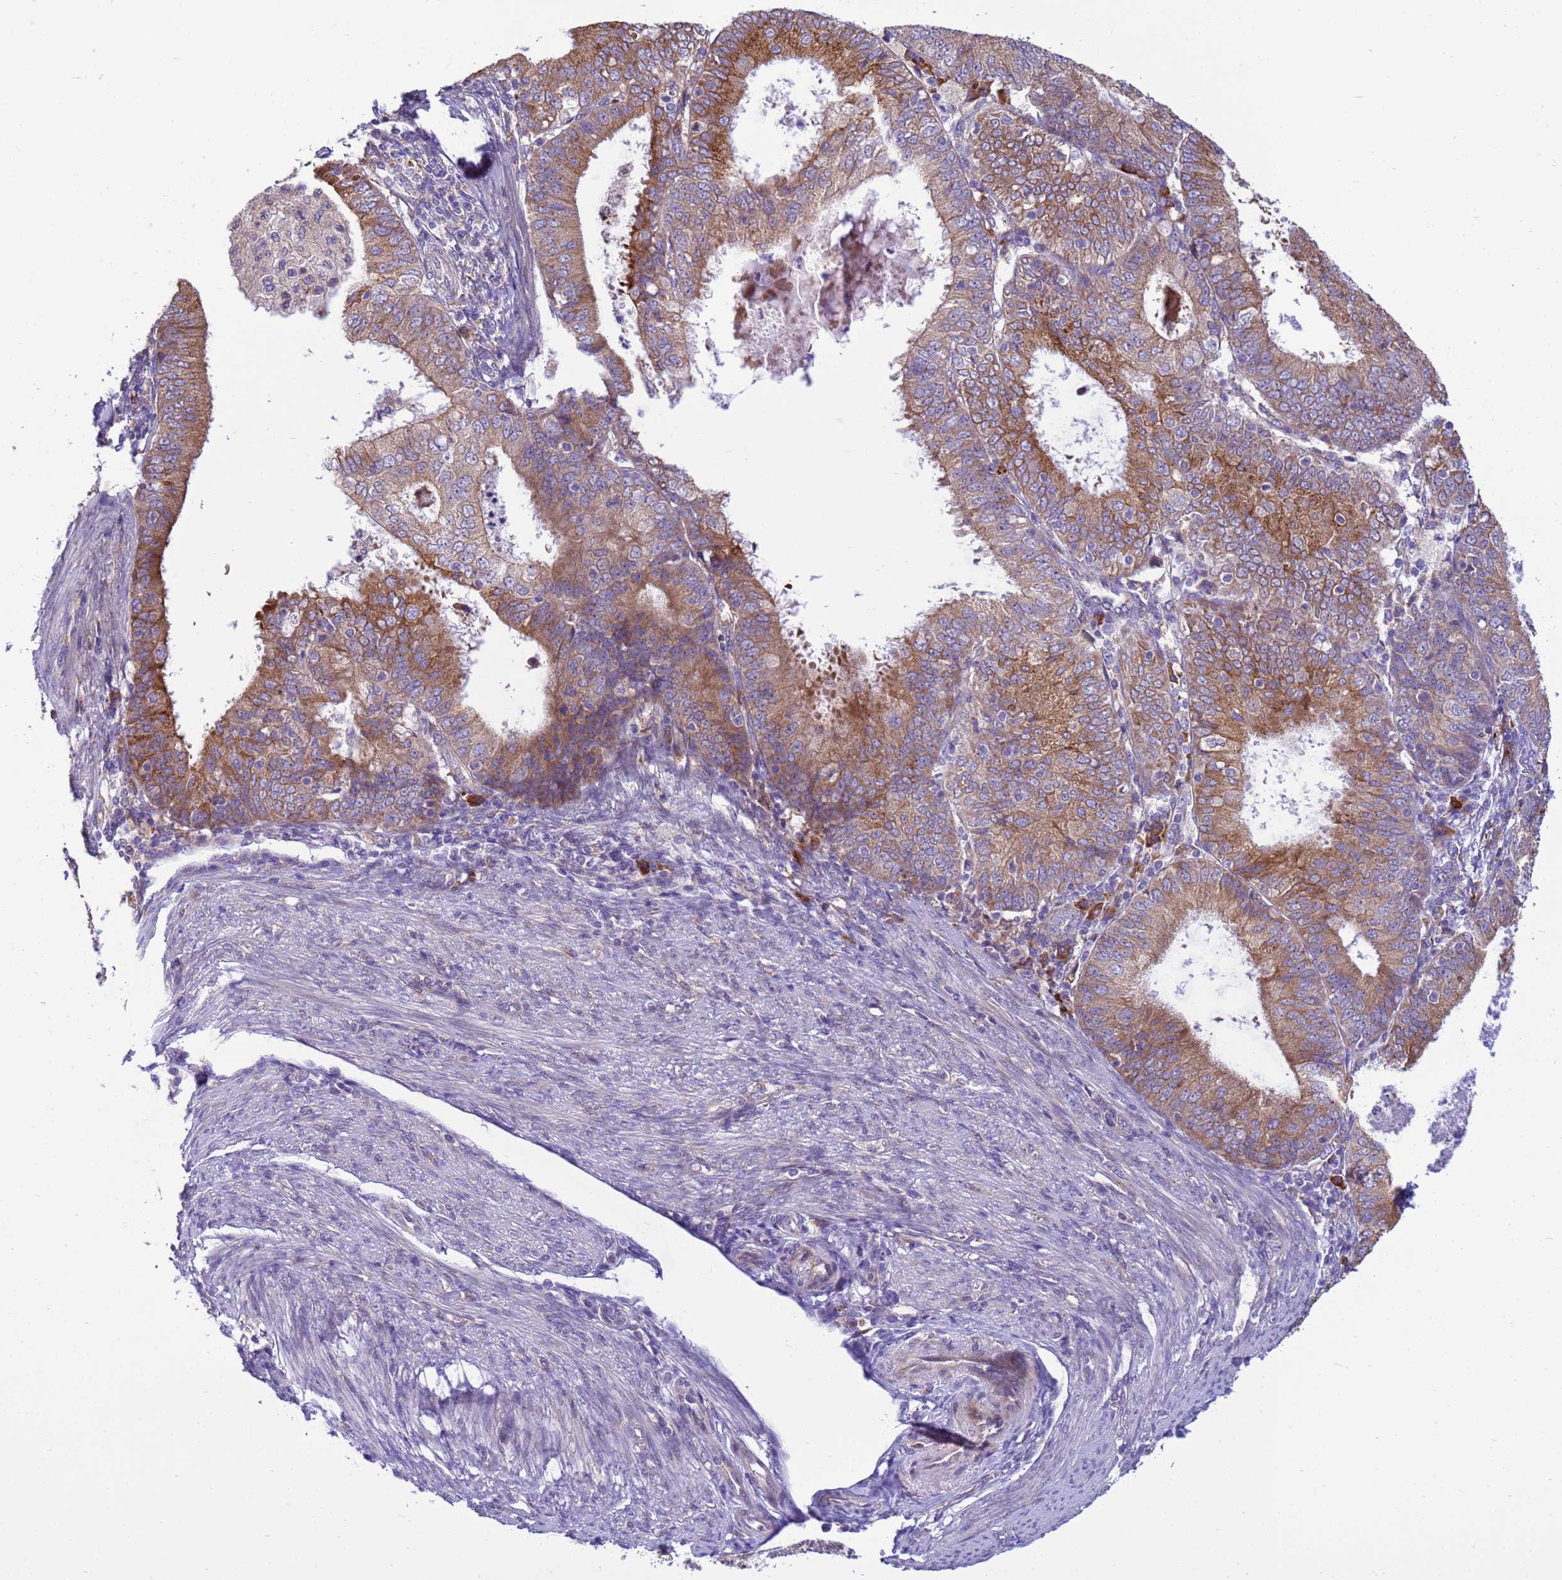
{"staining": {"intensity": "moderate", "quantity": ">75%", "location": "cytoplasmic/membranous"}, "tissue": "endometrial cancer", "cell_type": "Tumor cells", "image_type": "cancer", "snomed": [{"axis": "morphology", "description": "Adenocarcinoma, NOS"}, {"axis": "topography", "description": "Endometrium"}], "caption": "DAB (3,3'-diaminobenzidine) immunohistochemical staining of human endometrial cancer shows moderate cytoplasmic/membranous protein positivity in about >75% of tumor cells.", "gene": "THAP5", "patient": {"sex": "female", "age": 57}}